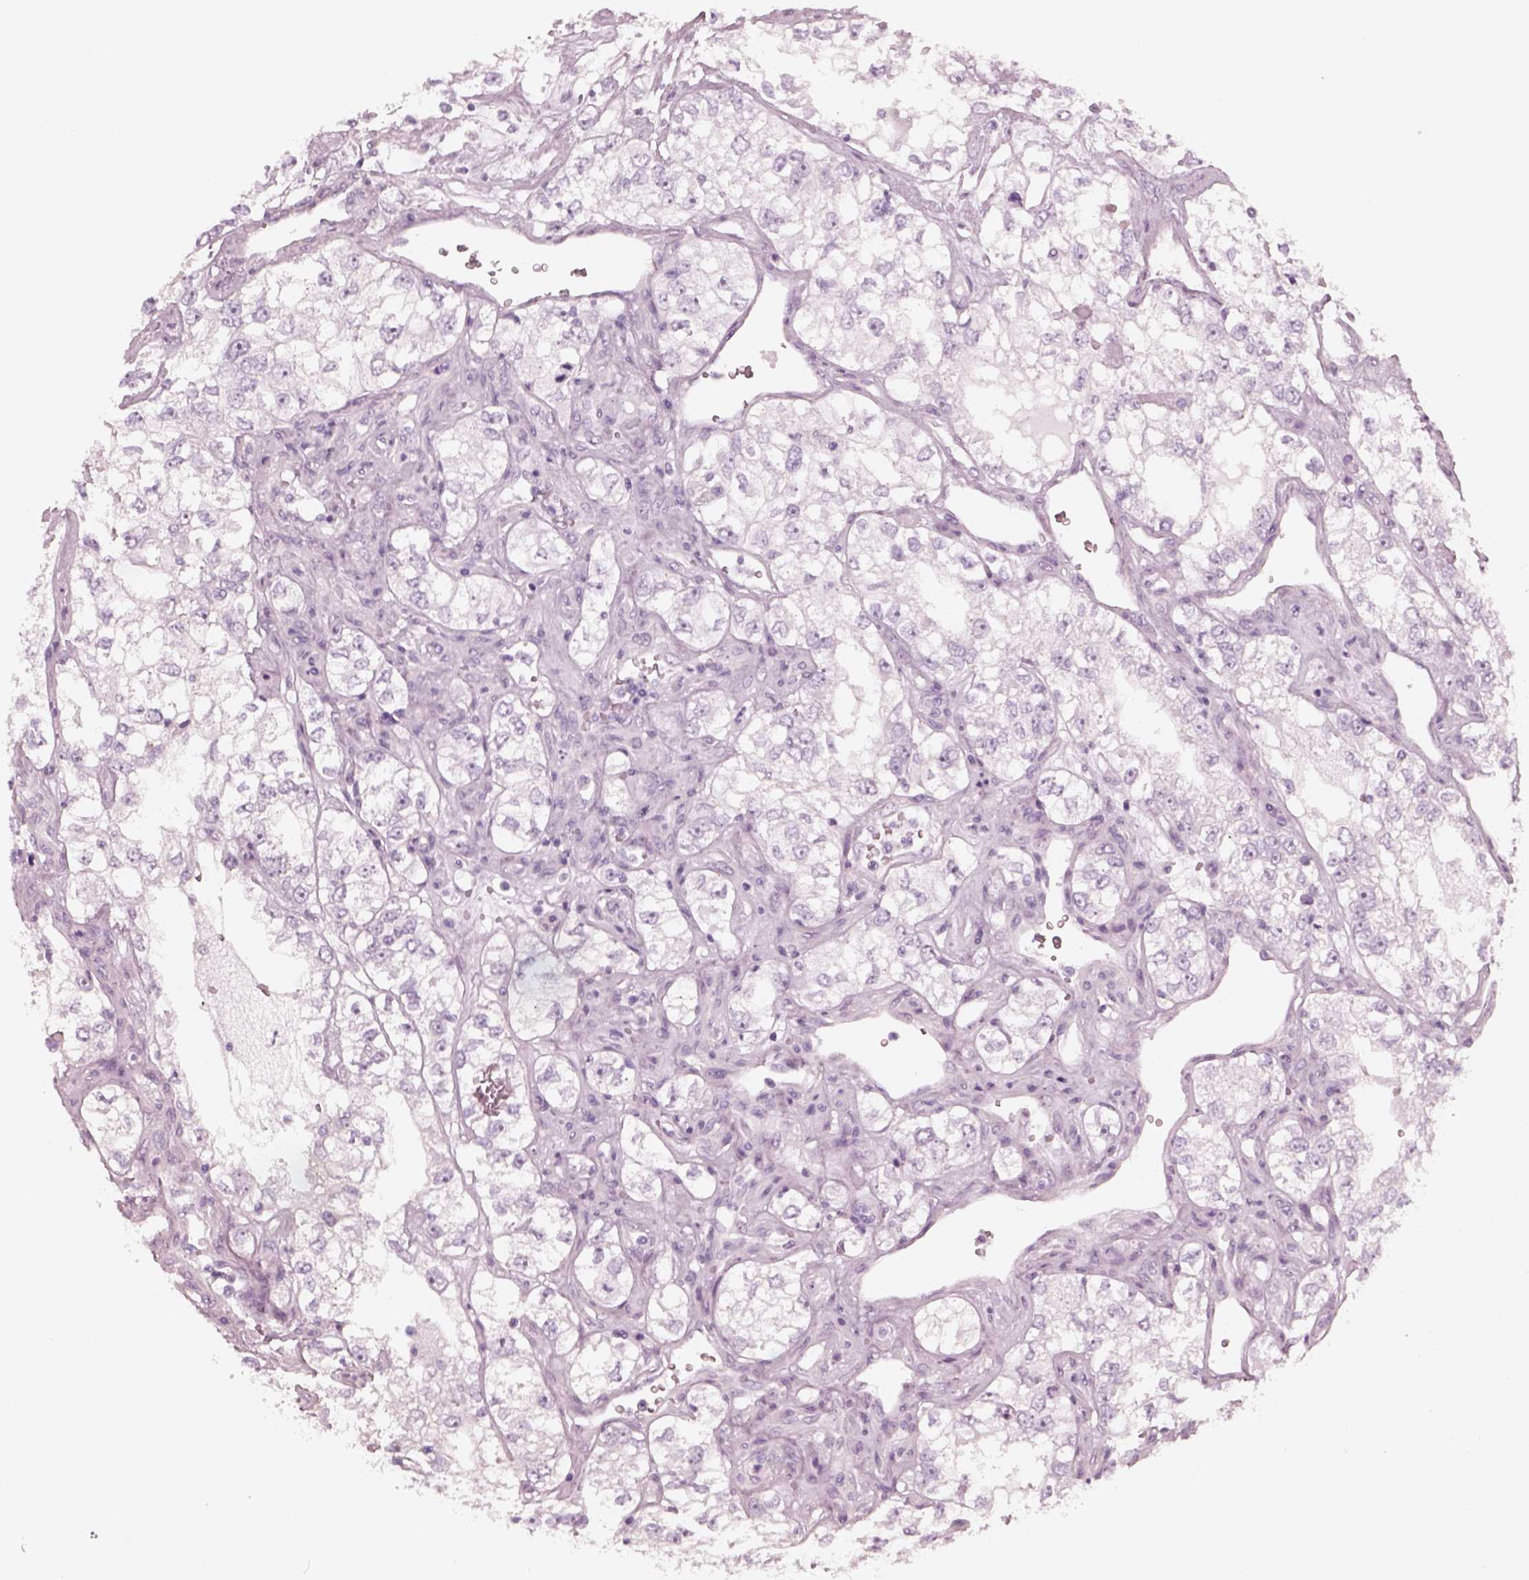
{"staining": {"intensity": "negative", "quantity": "none", "location": "none"}, "tissue": "renal cancer", "cell_type": "Tumor cells", "image_type": "cancer", "snomed": [{"axis": "morphology", "description": "Adenocarcinoma, NOS"}, {"axis": "topography", "description": "Kidney"}], "caption": "IHC histopathology image of renal adenocarcinoma stained for a protein (brown), which shows no positivity in tumor cells. (IHC, brightfield microscopy, high magnification).", "gene": "KRTAP24-1", "patient": {"sex": "female", "age": 59}}